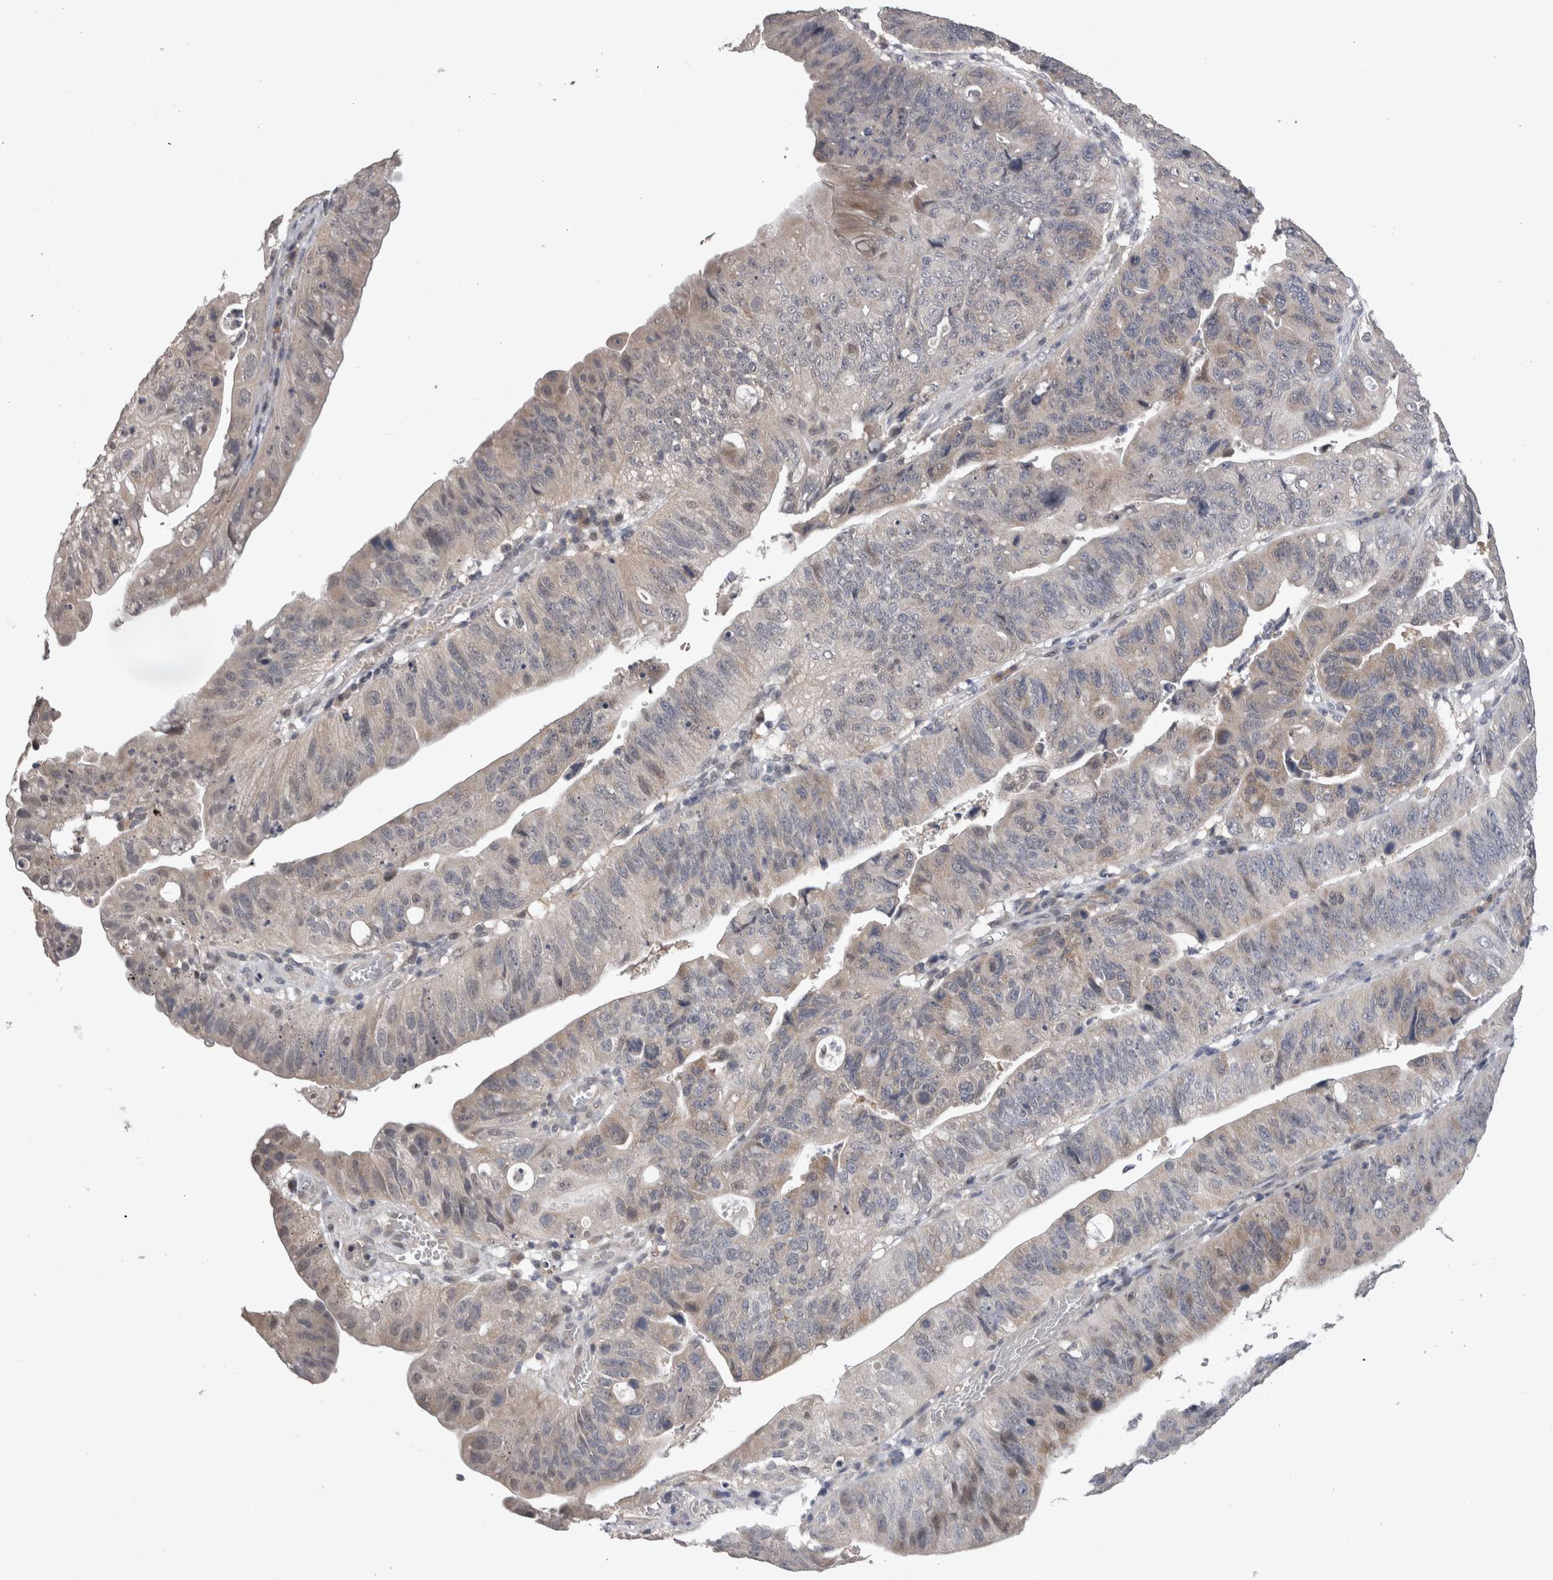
{"staining": {"intensity": "weak", "quantity": "<25%", "location": "cytoplasmic/membranous"}, "tissue": "stomach cancer", "cell_type": "Tumor cells", "image_type": "cancer", "snomed": [{"axis": "morphology", "description": "Adenocarcinoma, NOS"}, {"axis": "topography", "description": "Stomach"}], "caption": "Immunohistochemical staining of stomach cancer (adenocarcinoma) demonstrates no significant staining in tumor cells.", "gene": "CRYBG1", "patient": {"sex": "male", "age": 59}}